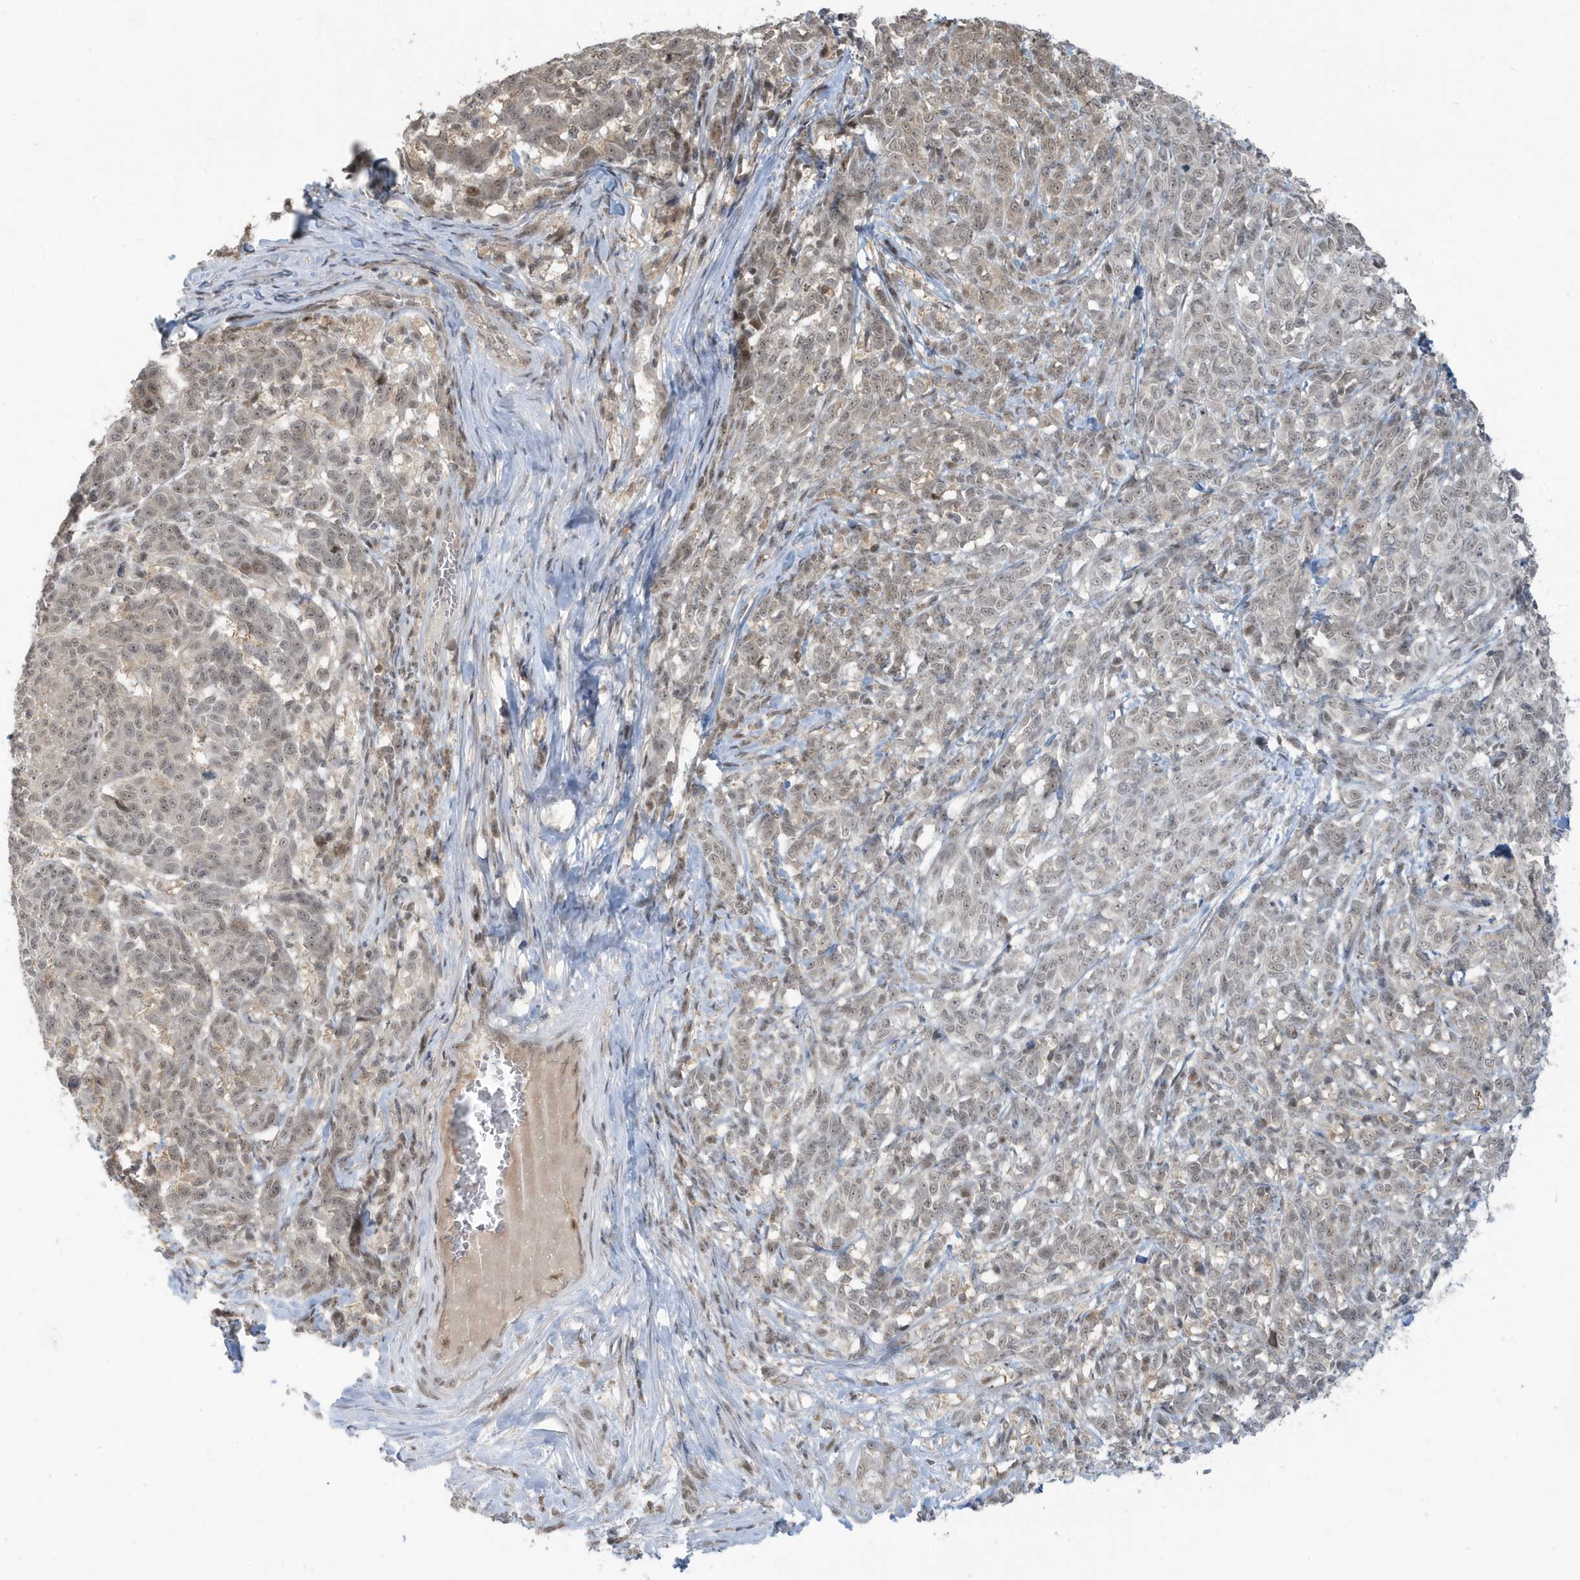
{"staining": {"intensity": "weak", "quantity": "25%-75%", "location": "cytoplasmic/membranous,nuclear"}, "tissue": "melanoma", "cell_type": "Tumor cells", "image_type": "cancer", "snomed": [{"axis": "morphology", "description": "Malignant melanoma, NOS"}, {"axis": "topography", "description": "Skin"}], "caption": "Weak cytoplasmic/membranous and nuclear protein expression is identified in approximately 25%-75% of tumor cells in malignant melanoma.", "gene": "PRRT3", "patient": {"sex": "male", "age": 49}}